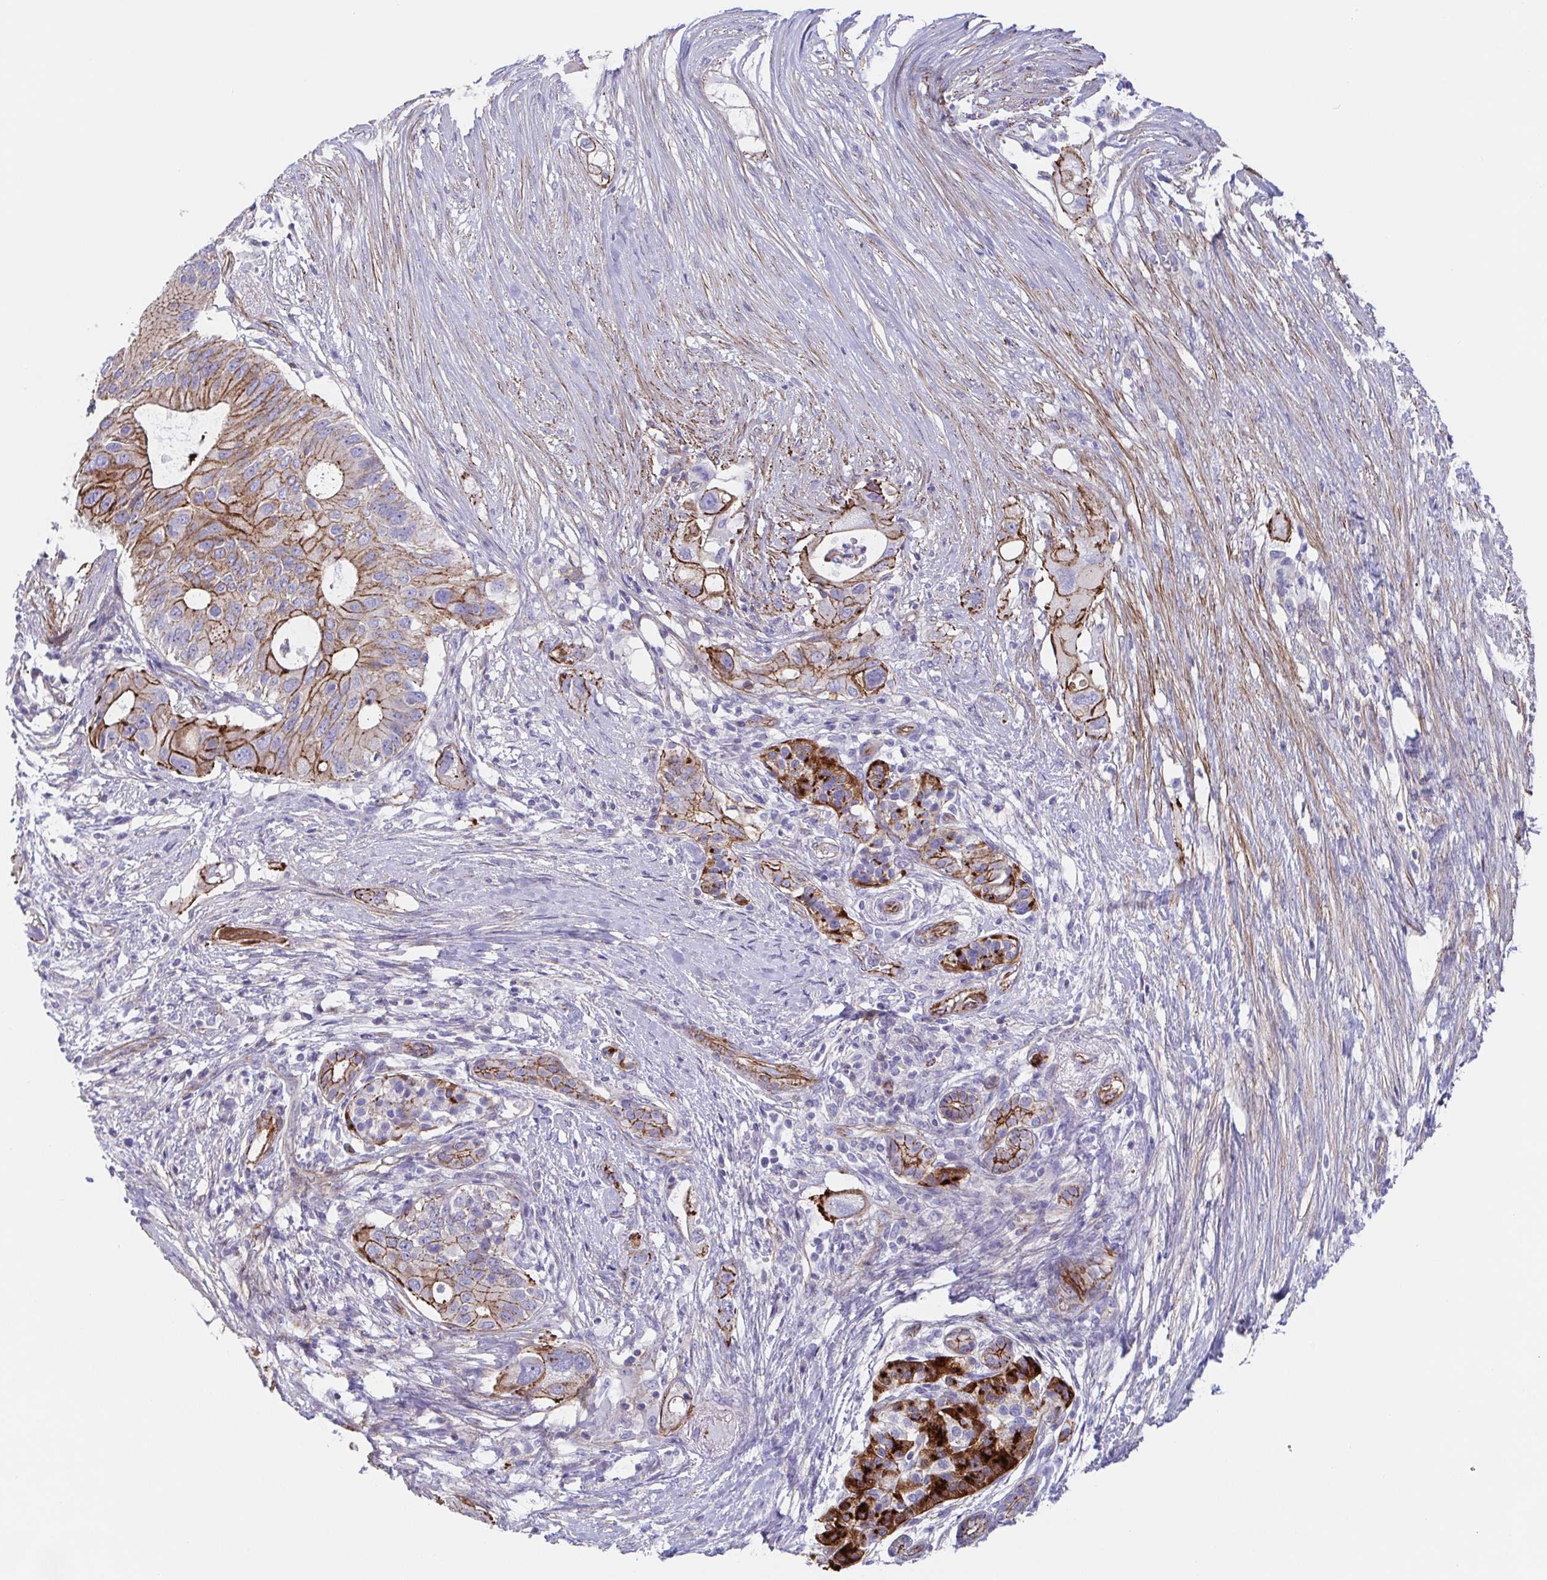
{"staining": {"intensity": "moderate", "quantity": ">75%", "location": "cytoplasmic/membranous"}, "tissue": "pancreatic cancer", "cell_type": "Tumor cells", "image_type": "cancer", "snomed": [{"axis": "morphology", "description": "Adenocarcinoma, NOS"}, {"axis": "topography", "description": "Pancreas"}], "caption": "DAB immunohistochemical staining of pancreatic cancer (adenocarcinoma) reveals moderate cytoplasmic/membranous protein positivity in about >75% of tumor cells.", "gene": "TRAM2", "patient": {"sex": "female", "age": 72}}